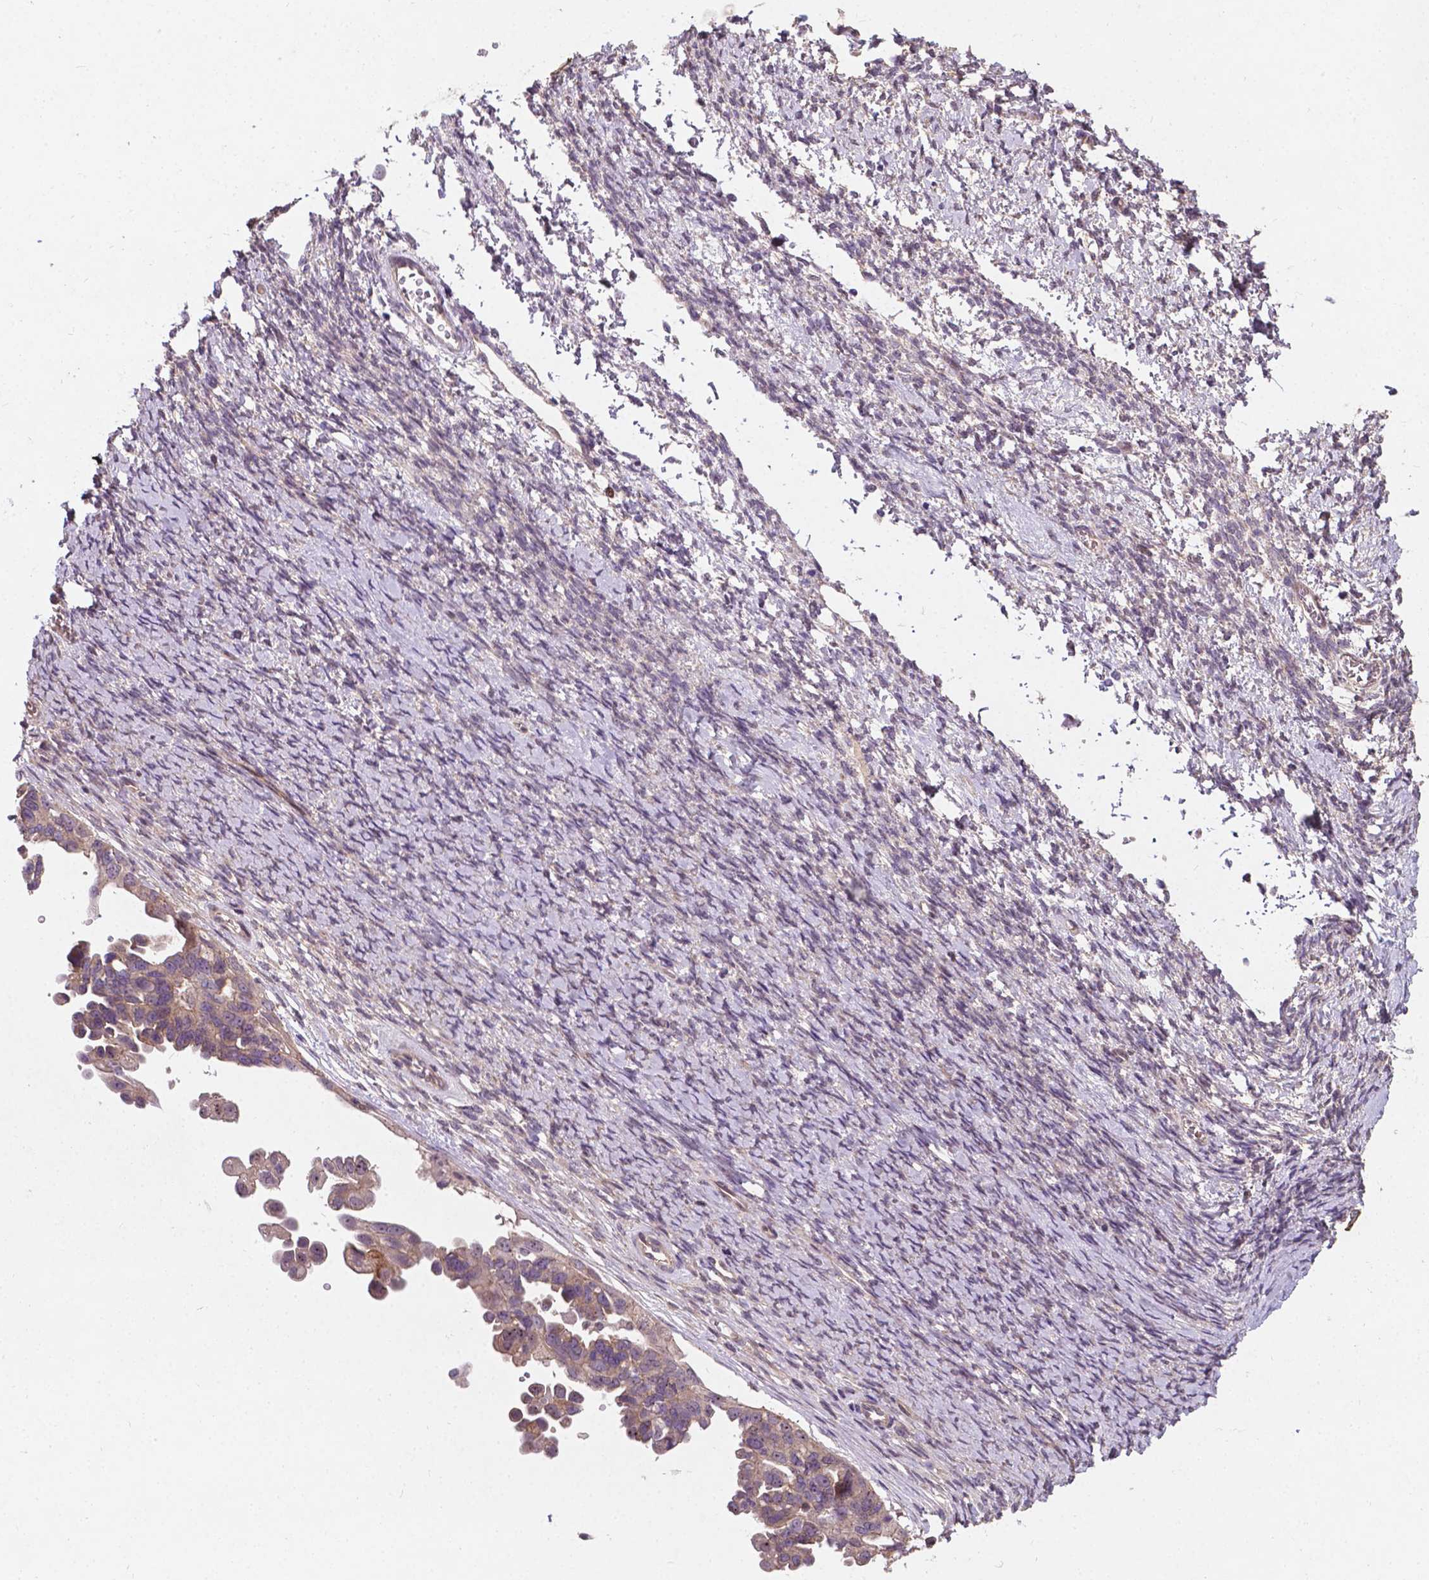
{"staining": {"intensity": "weak", "quantity": ">75%", "location": "cytoplasmic/membranous"}, "tissue": "ovarian cancer", "cell_type": "Tumor cells", "image_type": "cancer", "snomed": [{"axis": "morphology", "description": "Cystadenocarcinoma, serous, NOS"}, {"axis": "topography", "description": "Ovary"}], "caption": "IHC histopathology image of neoplastic tissue: serous cystadenocarcinoma (ovarian) stained using IHC demonstrates low levels of weak protein expression localized specifically in the cytoplasmic/membranous of tumor cells, appearing as a cytoplasmic/membranous brown color.", "gene": "DUSP16", "patient": {"sex": "female", "age": 53}}